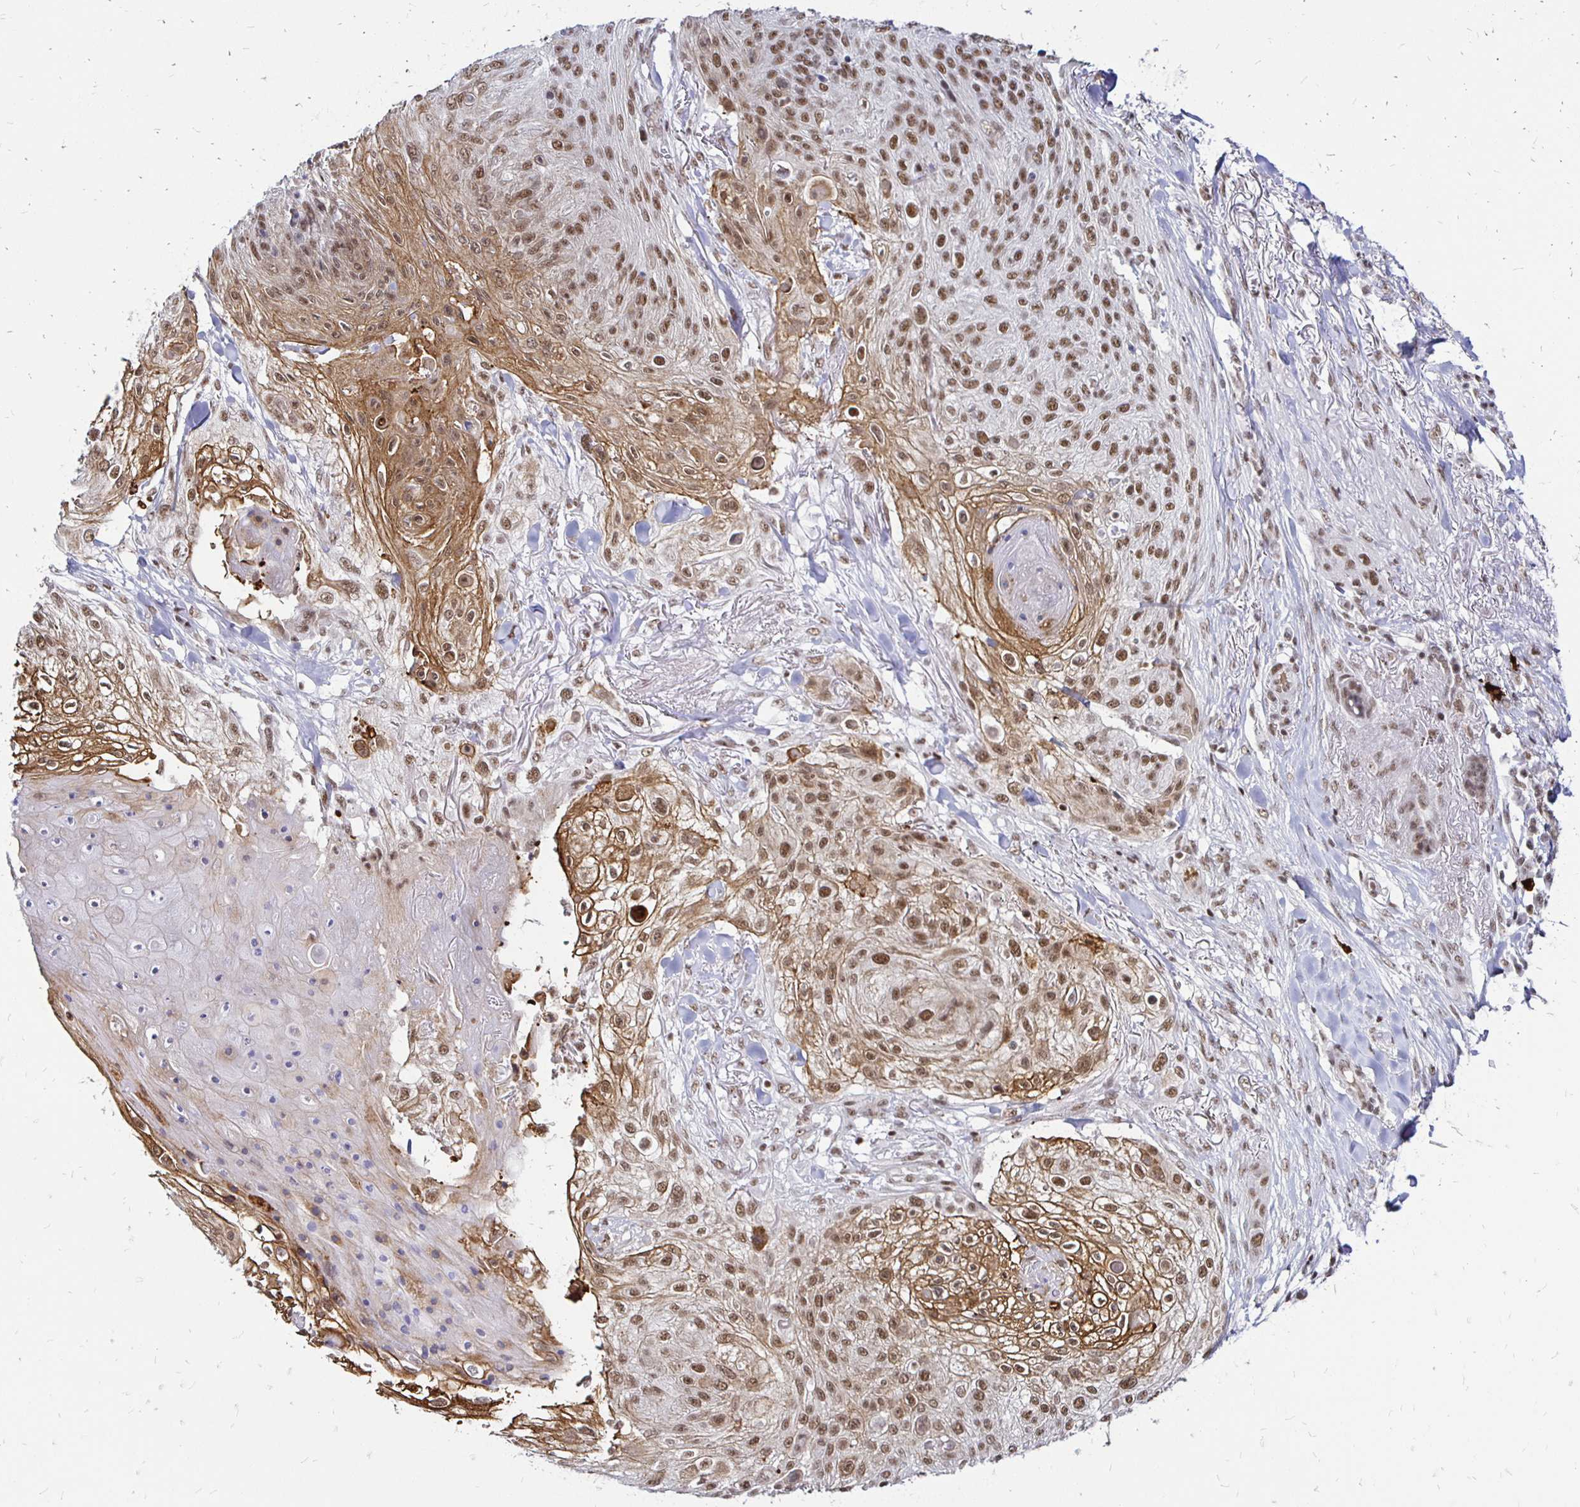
{"staining": {"intensity": "moderate", "quantity": ">75%", "location": "cytoplasmic/membranous,nuclear"}, "tissue": "skin cancer", "cell_type": "Tumor cells", "image_type": "cancer", "snomed": [{"axis": "morphology", "description": "Squamous cell carcinoma, NOS"}, {"axis": "topography", "description": "Skin"}], "caption": "An immunohistochemistry (IHC) photomicrograph of tumor tissue is shown. Protein staining in brown shows moderate cytoplasmic/membranous and nuclear positivity in skin squamous cell carcinoma within tumor cells.", "gene": "SIN3A", "patient": {"sex": "female", "age": 87}}